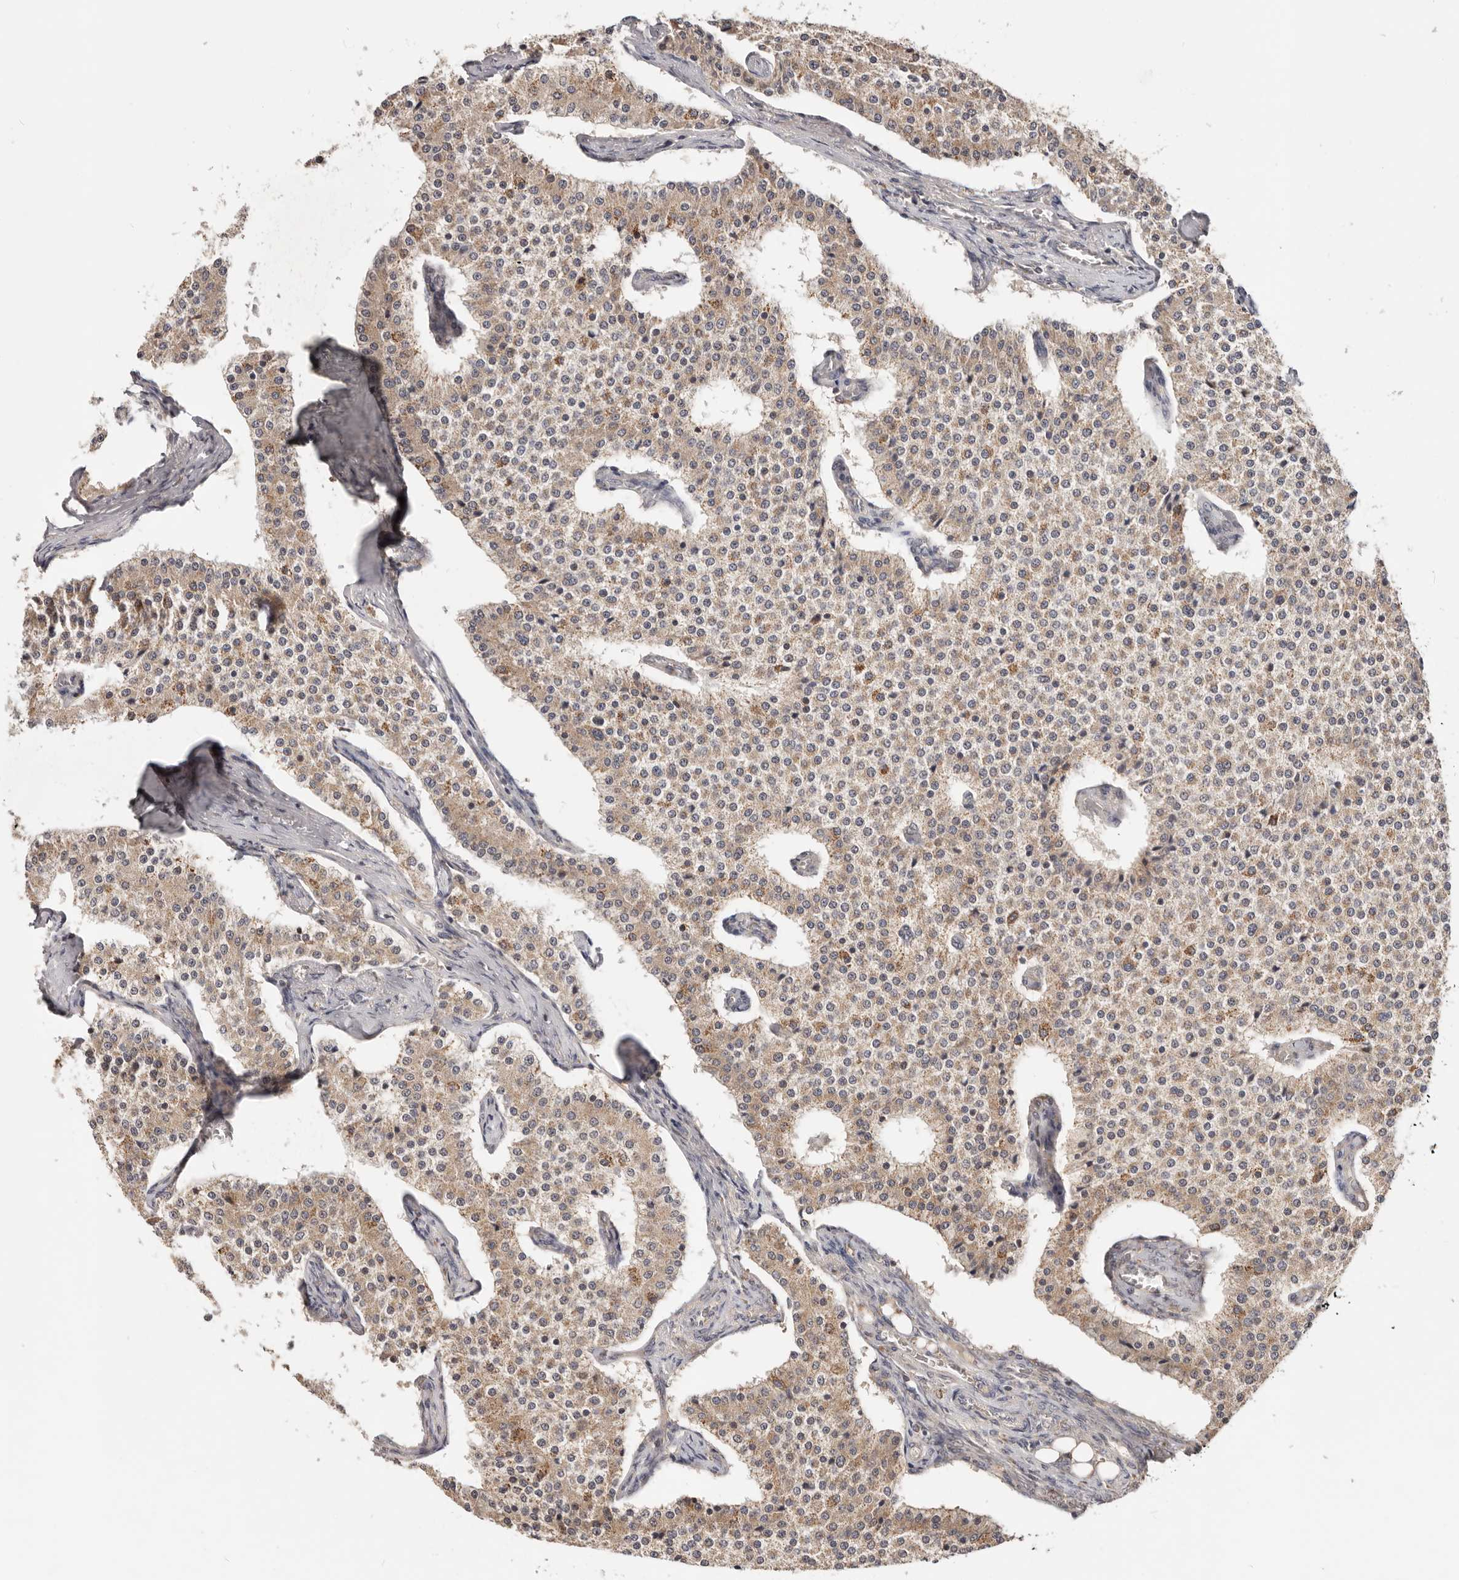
{"staining": {"intensity": "weak", "quantity": ">75%", "location": "cytoplasmic/membranous"}, "tissue": "carcinoid", "cell_type": "Tumor cells", "image_type": "cancer", "snomed": [{"axis": "morphology", "description": "Carcinoid, malignant, NOS"}, {"axis": "topography", "description": "Colon"}], "caption": "A micrograph showing weak cytoplasmic/membranous positivity in about >75% of tumor cells in carcinoid (malignant), as visualized by brown immunohistochemical staining.", "gene": "LRP6", "patient": {"sex": "female", "age": 52}}